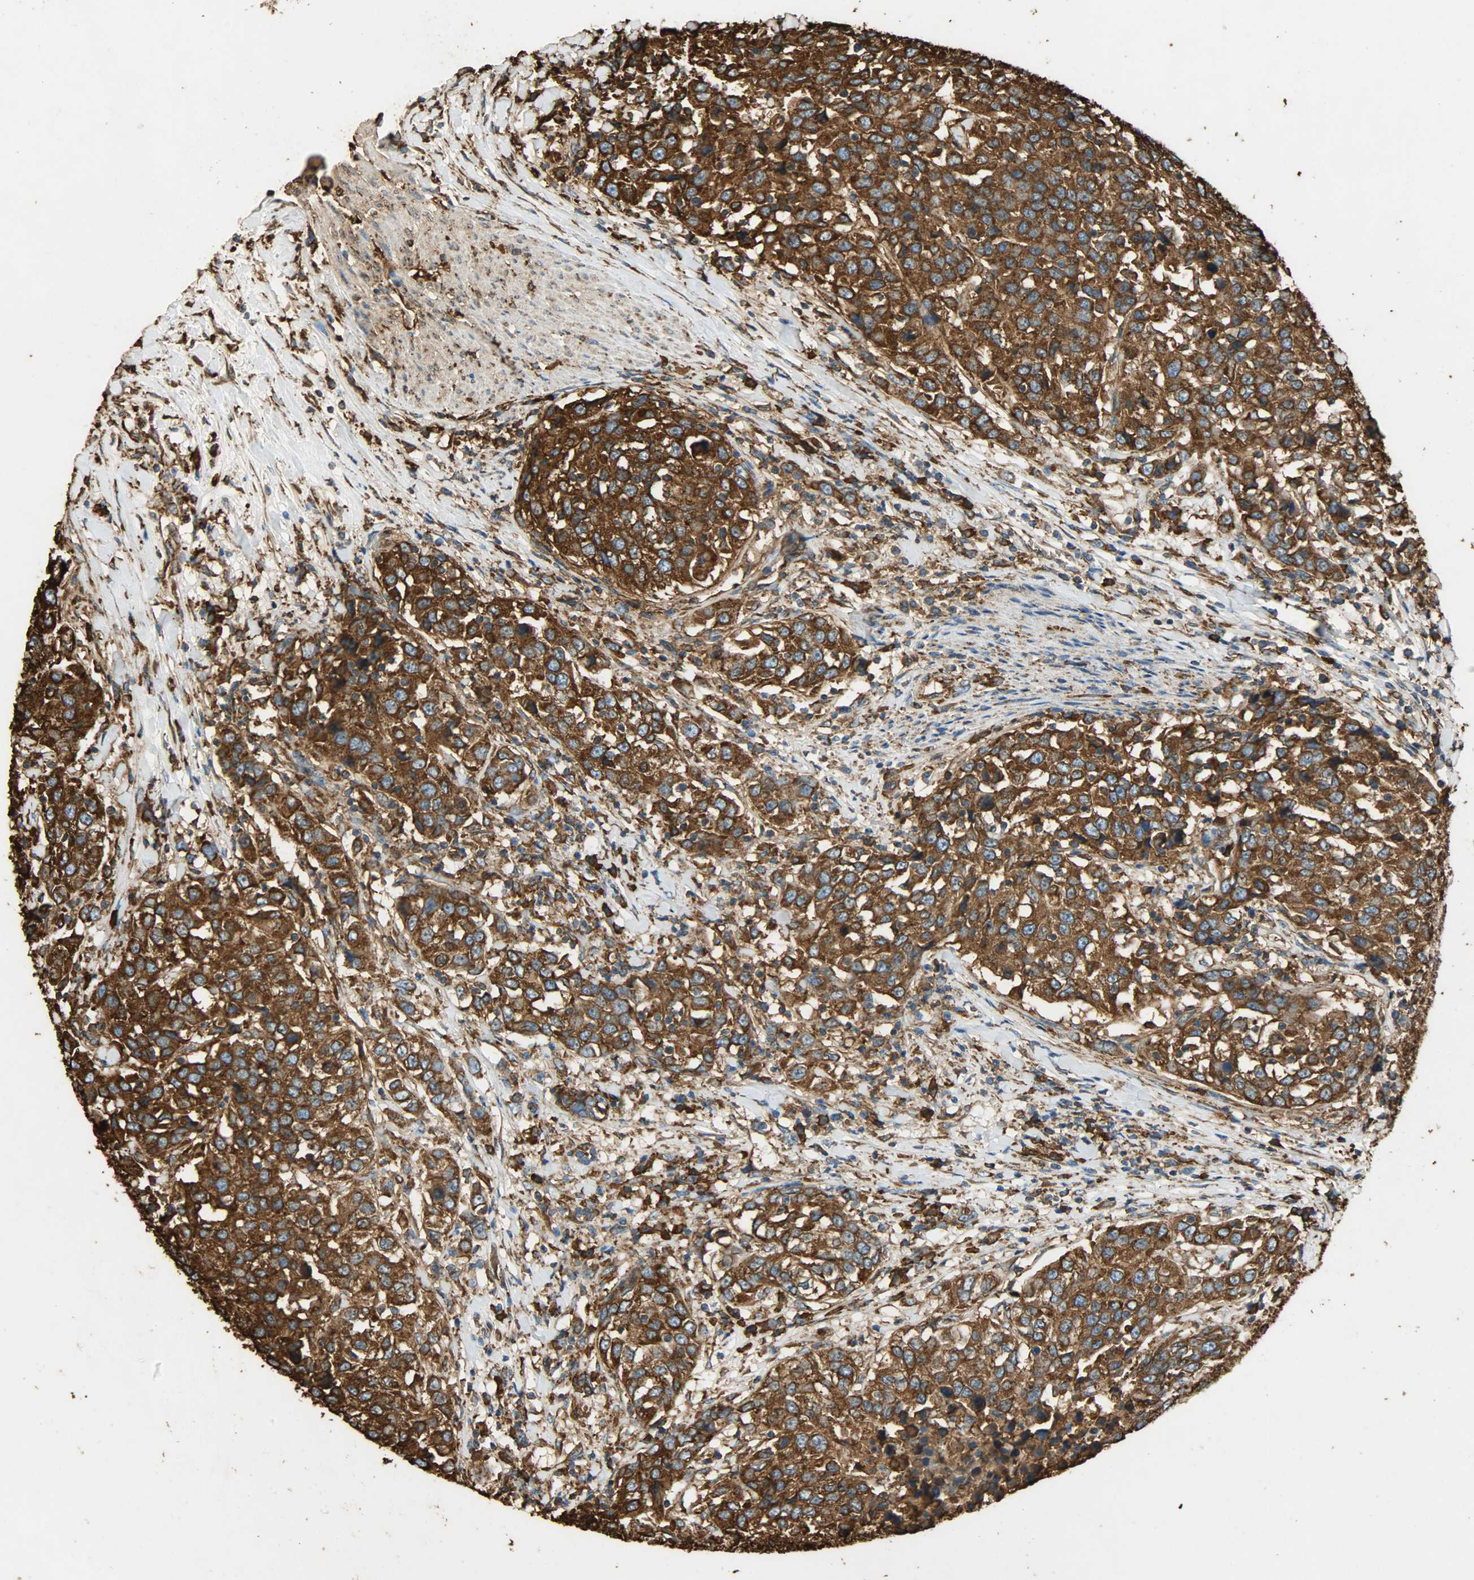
{"staining": {"intensity": "strong", "quantity": ">75%", "location": "cytoplasmic/membranous"}, "tissue": "urothelial cancer", "cell_type": "Tumor cells", "image_type": "cancer", "snomed": [{"axis": "morphology", "description": "Urothelial carcinoma, High grade"}, {"axis": "topography", "description": "Urinary bladder"}], "caption": "Immunohistochemistry photomicrograph of neoplastic tissue: urothelial carcinoma (high-grade) stained using immunohistochemistry (IHC) reveals high levels of strong protein expression localized specifically in the cytoplasmic/membranous of tumor cells, appearing as a cytoplasmic/membranous brown color.", "gene": "HSP90B1", "patient": {"sex": "female", "age": 80}}